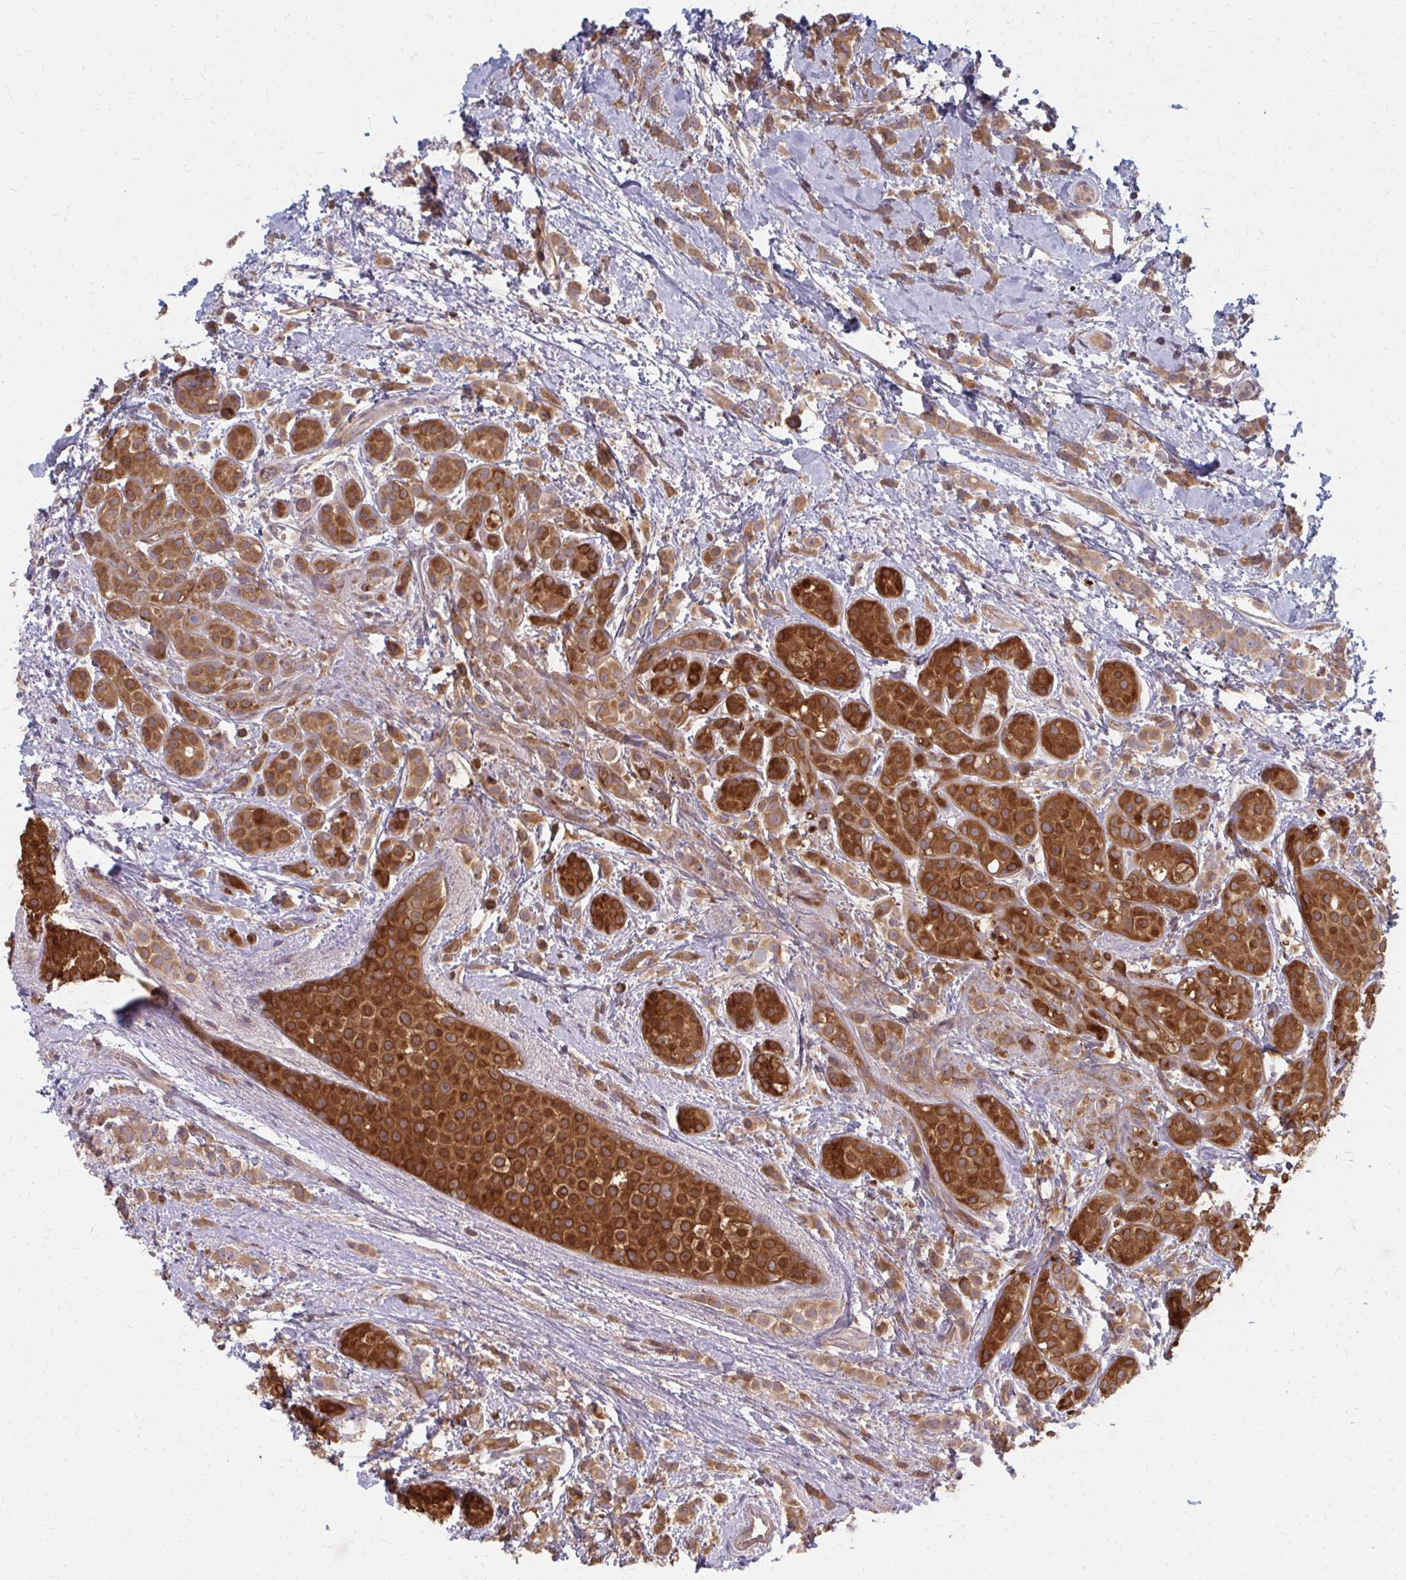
{"staining": {"intensity": "strong", "quantity": ">75%", "location": "cytoplasmic/membranous"}, "tissue": "breast cancer", "cell_type": "Tumor cells", "image_type": "cancer", "snomed": [{"axis": "morphology", "description": "Lobular carcinoma"}, {"axis": "topography", "description": "Breast"}], "caption": "Breast cancer was stained to show a protein in brown. There is high levels of strong cytoplasmic/membranous positivity in approximately >75% of tumor cells.", "gene": "ZNF285", "patient": {"sex": "female", "age": 68}}